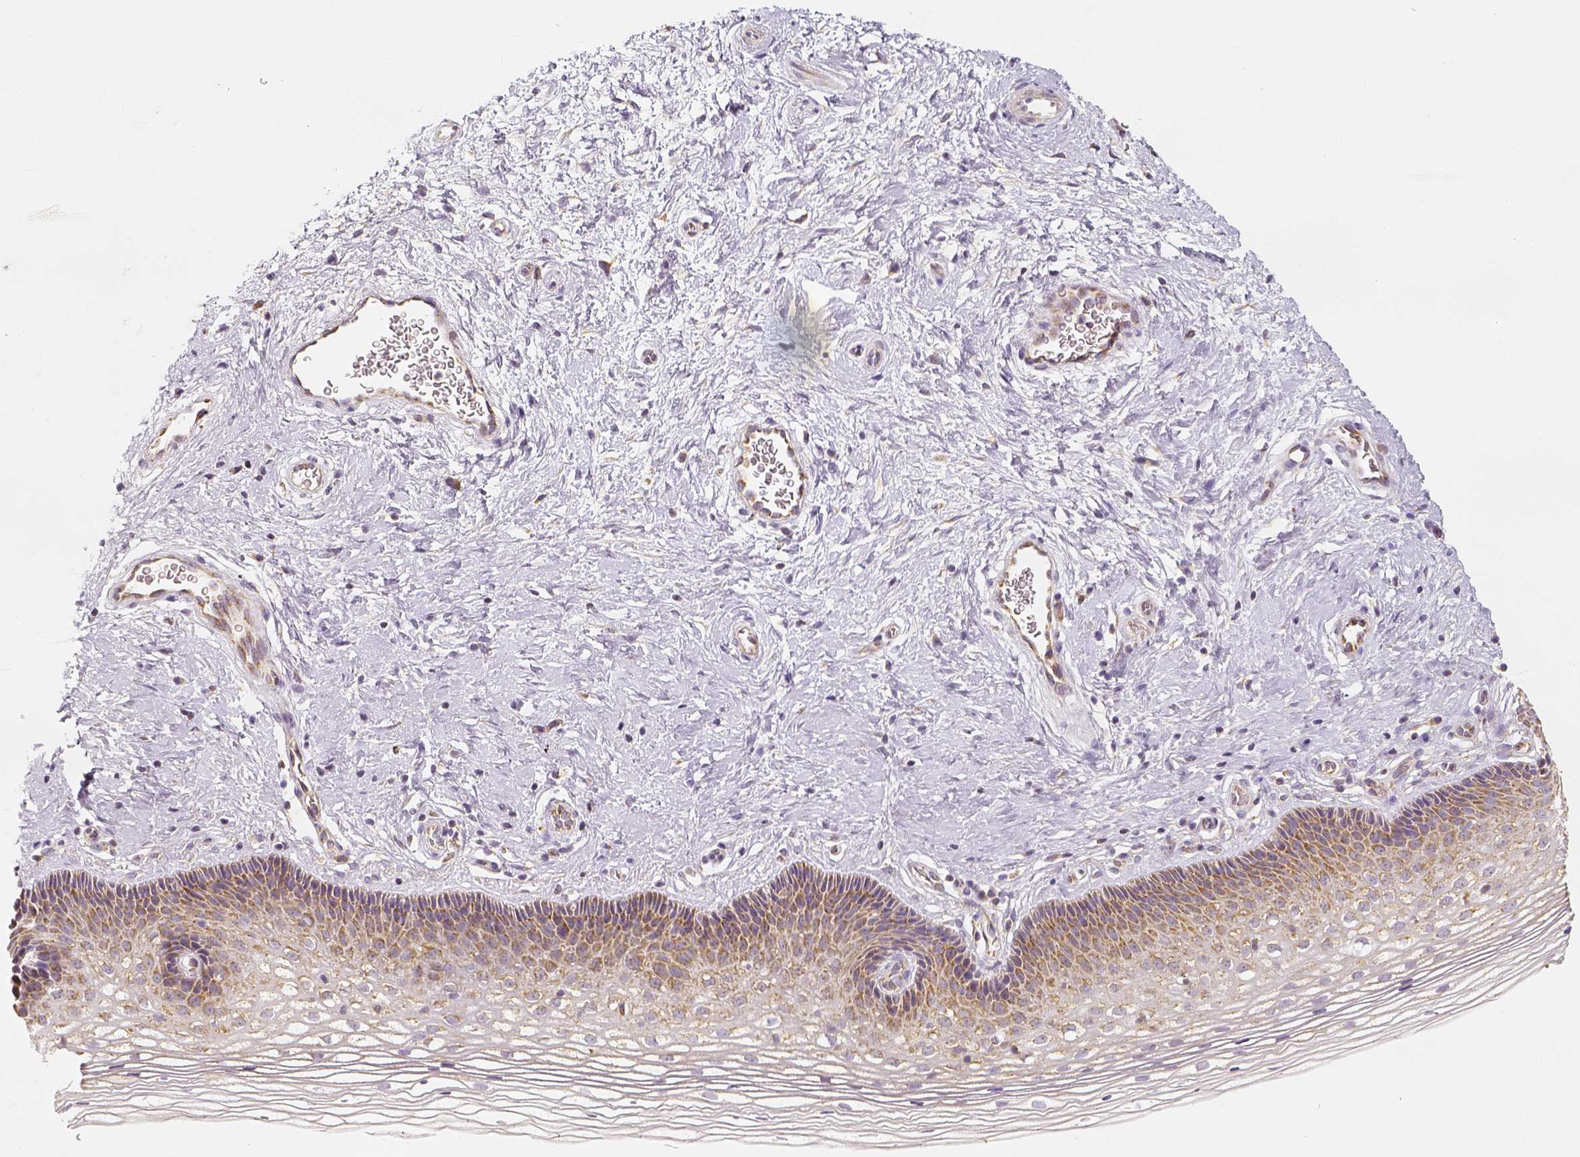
{"staining": {"intensity": "moderate", "quantity": ">75%", "location": "cytoplasmic/membranous"}, "tissue": "cervix", "cell_type": "Squamous epithelial cells", "image_type": "normal", "snomed": [{"axis": "morphology", "description": "Normal tissue, NOS"}, {"axis": "topography", "description": "Cervix"}], "caption": "Immunohistochemistry (IHC) histopathology image of benign cervix: human cervix stained using IHC demonstrates medium levels of moderate protein expression localized specifically in the cytoplasmic/membranous of squamous epithelial cells, appearing as a cytoplasmic/membranous brown color.", "gene": "PGAM5", "patient": {"sex": "female", "age": 34}}